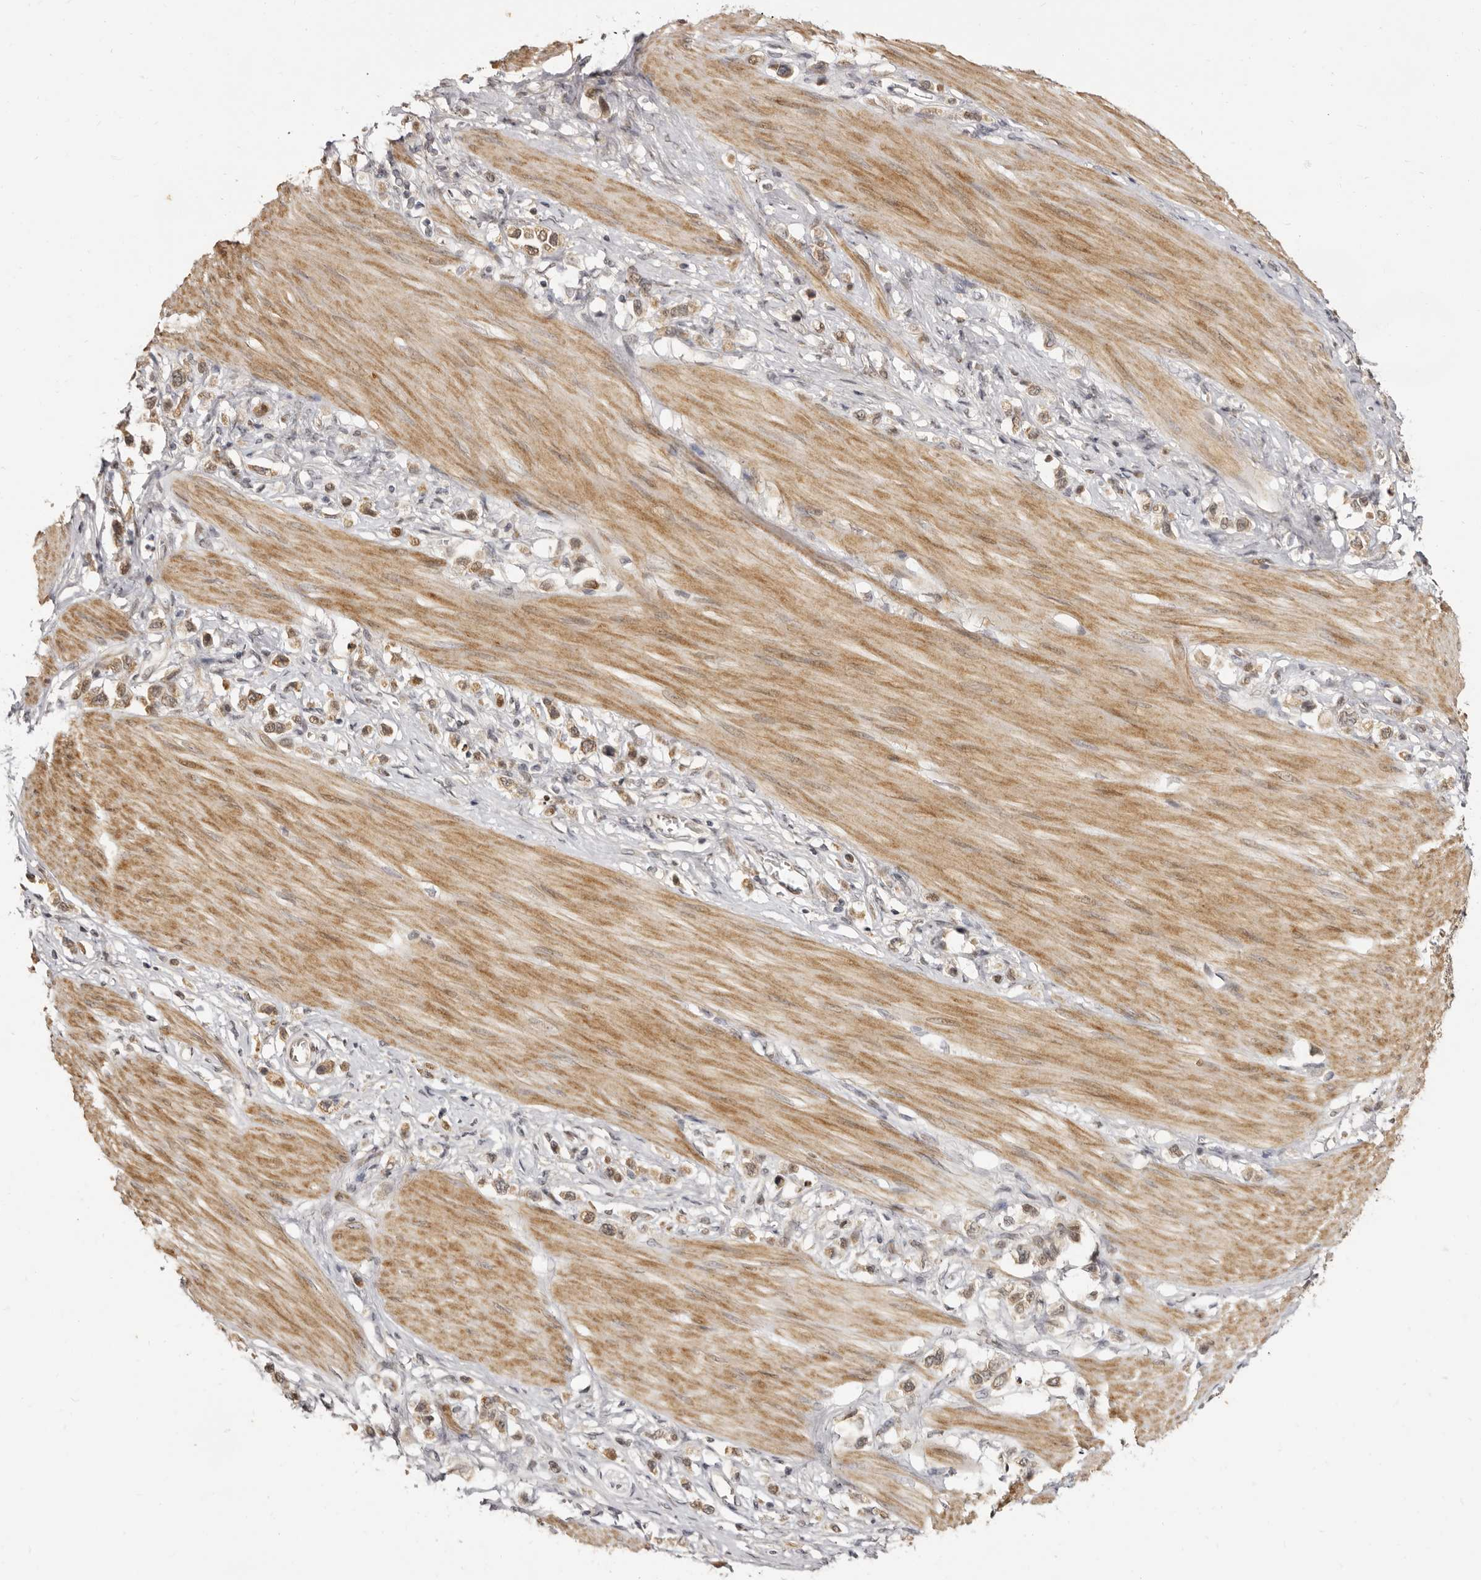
{"staining": {"intensity": "moderate", "quantity": ">75%", "location": "cytoplasmic/membranous,nuclear"}, "tissue": "stomach cancer", "cell_type": "Tumor cells", "image_type": "cancer", "snomed": [{"axis": "morphology", "description": "Adenocarcinoma, NOS"}, {"axis": "topography", "description": "Stomach"}], "caption": "Immunohistochemistry (IHC) staining of adenocarcinoma (stomach), which exhibits medium levels of moderate cytoplasmic/membranous and nuclear expression in approximately >75% of tumor cells indicating moderate cytoplasmic/membranous and nuclear protein positivity. The staining was performed using DAB (brown) for protein detection and nuclei were counterstained in hematoxylin (blue).", "gene": "ZNF326", "patient": {"sex": "female", "age": 65}}